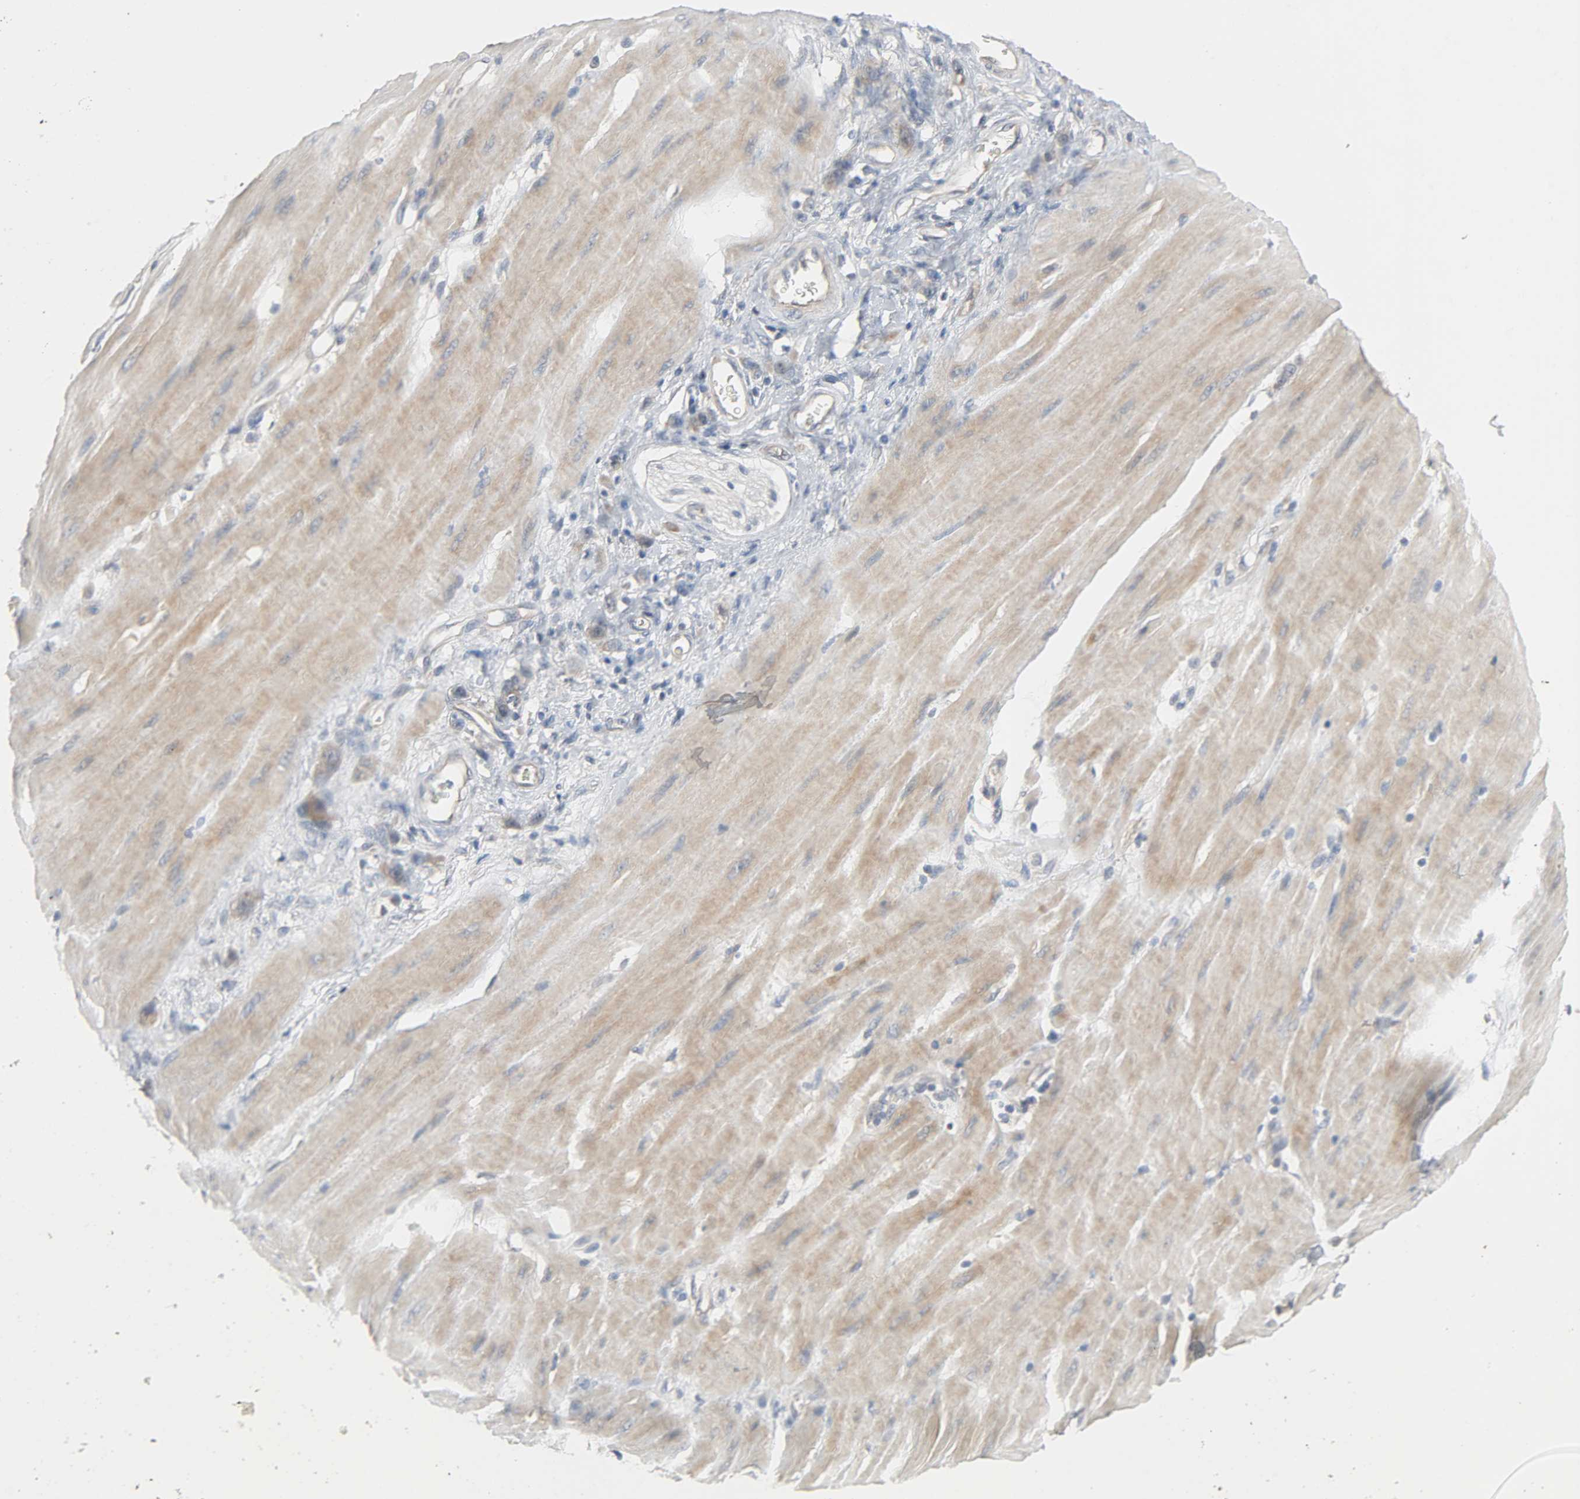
{"staining": {"intensity": "weak", "quantity": ">75%", "location": "cytoplasmic/membranous"}, "tissue": "stomach cancer", "cell_type": "Tumor cells", "image_type": "cancer", "snomed": [{"axis": "morphology", "description": "Adenocarcinoma, NOS"}, {"axis": "topography", "description": "Stomach"}], "caption": "DAB (3,3'-diaminobenzidine) immunohistochemical staining of human stomach cancer (adenocarcinoma) shows weak cytoplasmic/membranous protein staining in approximately >75% of tumor cells. The protein of interest is stained brown, and the nuclei are stained in blue (DAB IHC with brightfield microscopy, high magnification).", "gene": "CD4", "patient": {"sex": "male", "age": 82}}